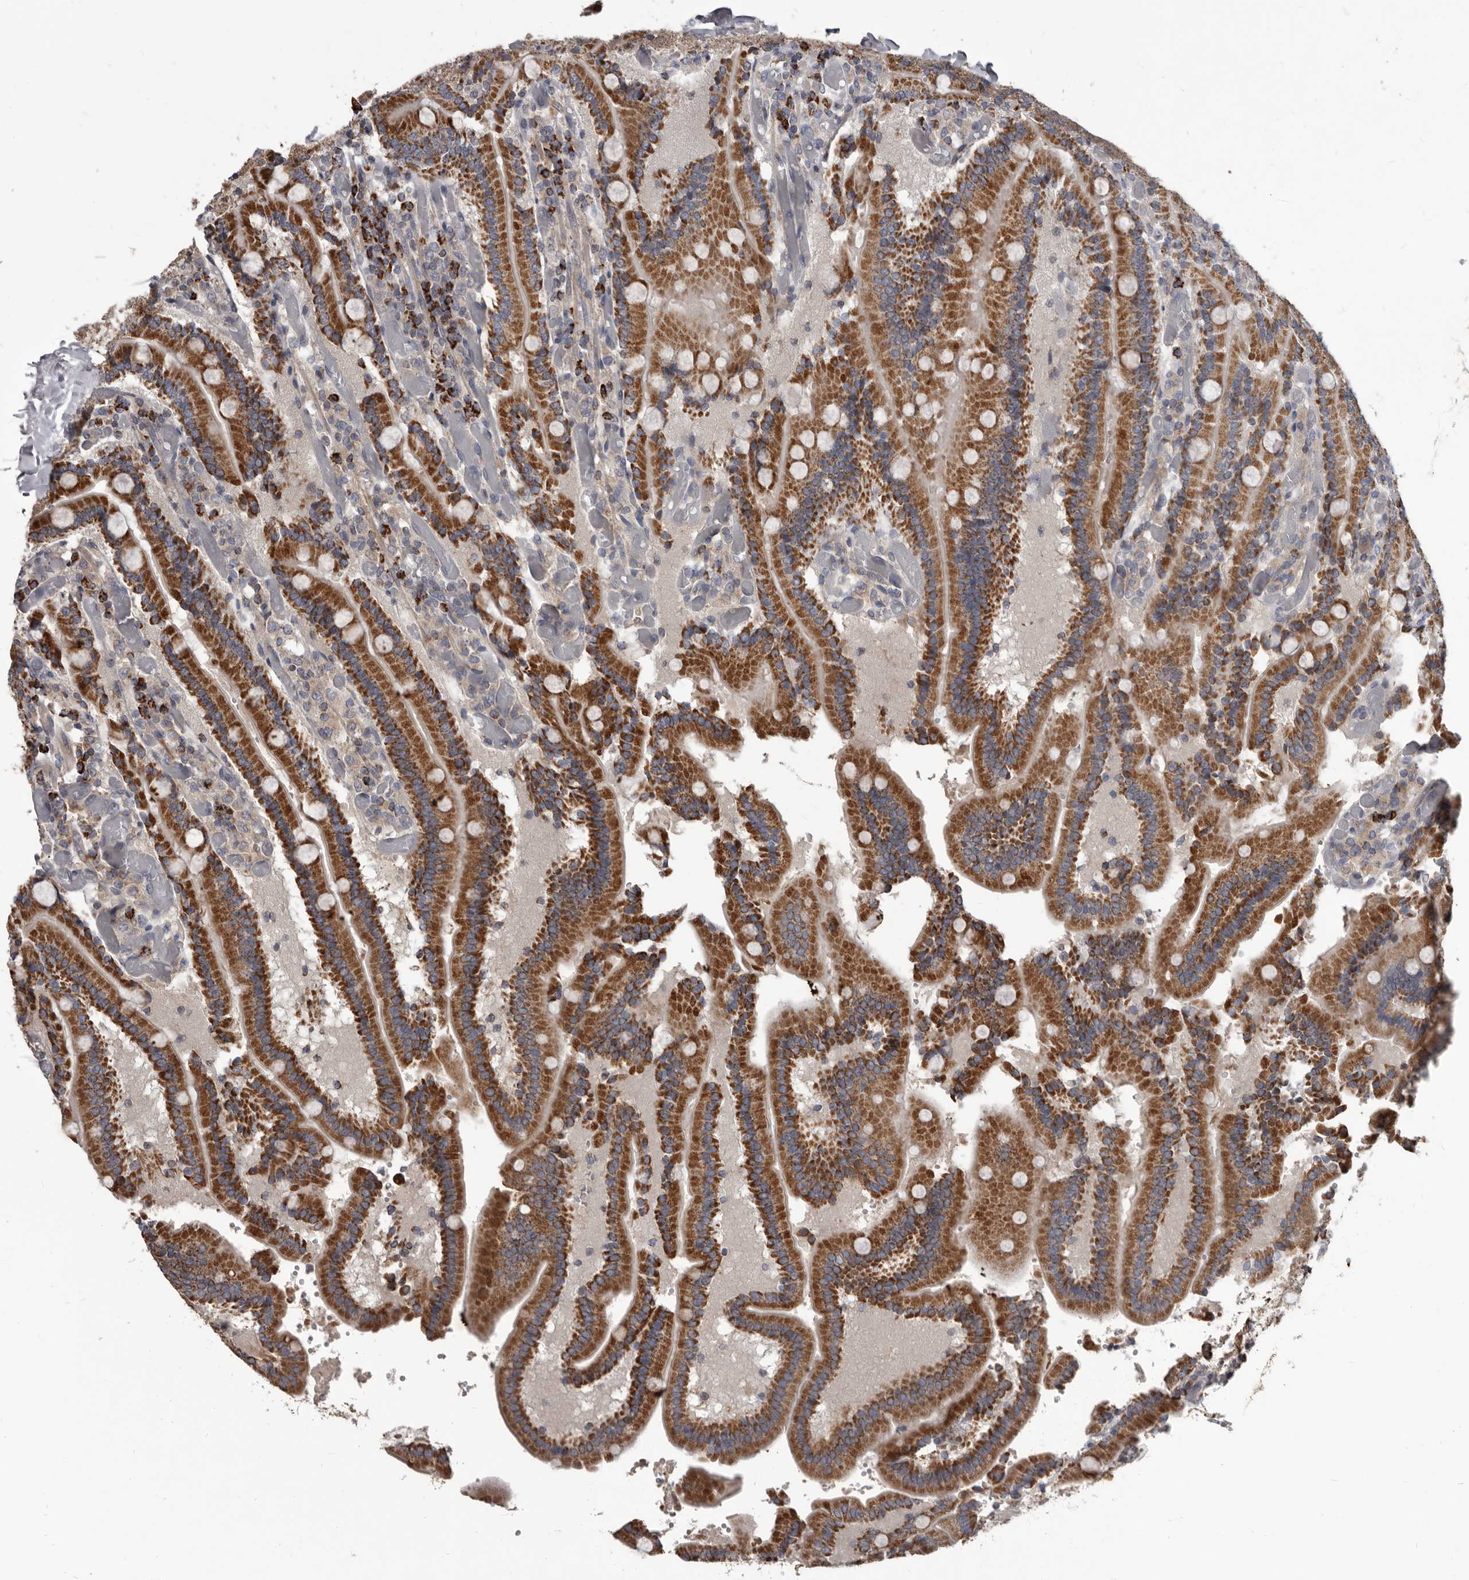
{"staining": {"intensity": "strong", "quantity": ">75%", "location": "cytoplasmic/membranous"}, "tissue": "duodenum", "cell_type": "Glandular cells", "image_type": "normal", "snomed": [{"axis": "morphology", "description": "Normal tissue, NOS"}, {"axis": "topography", "description": "Duodenum"}], "caption": "This is a micrograph of IHC staining of normal duodenum, which shows strong positivity in the cytoplasmic/membranous of glandular cells.", "gene": "ALDH5A1", "patient": {"sex": "female", "age": 62}}